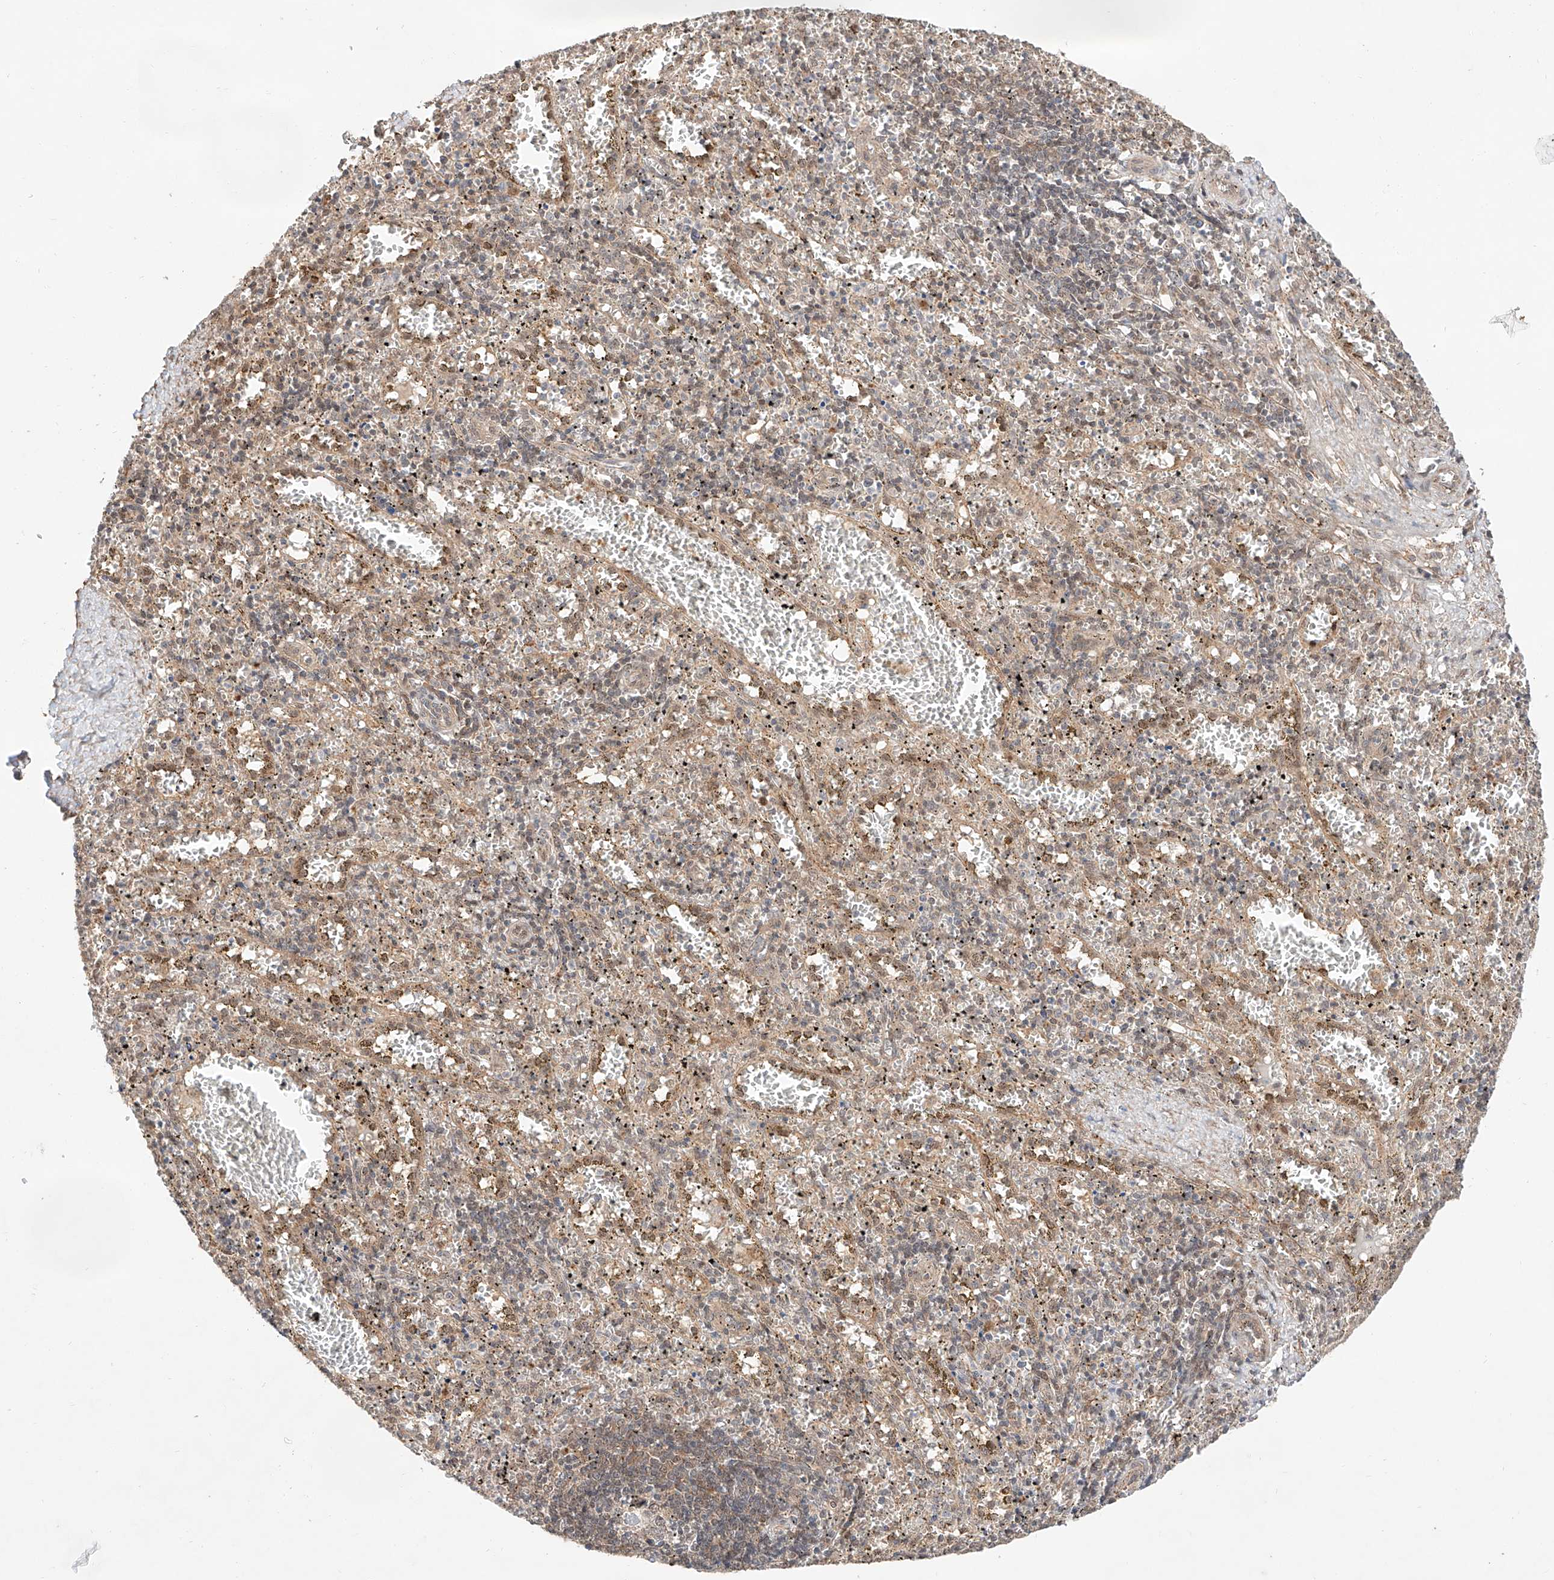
{"staining": {"intensity": "weak", "quantity": "<25%", "location": "cytoplasmic/membranous"}, "tissue": "spleen", "cell_type": "Cells in red pulp", "image_type": "normal", "snomed": [{"axis": "morphology", "description": "Normal tissue, NOS"}, {"axis": "topography", "description": "Spleen"}], "caption": "This is an immunohistochemistry (IHC) photomicrograph of normal human spleen. There is no staining in cells in red pulp.", "gene": "TSR2", "patient": {"sex": "male", "age": 11}}